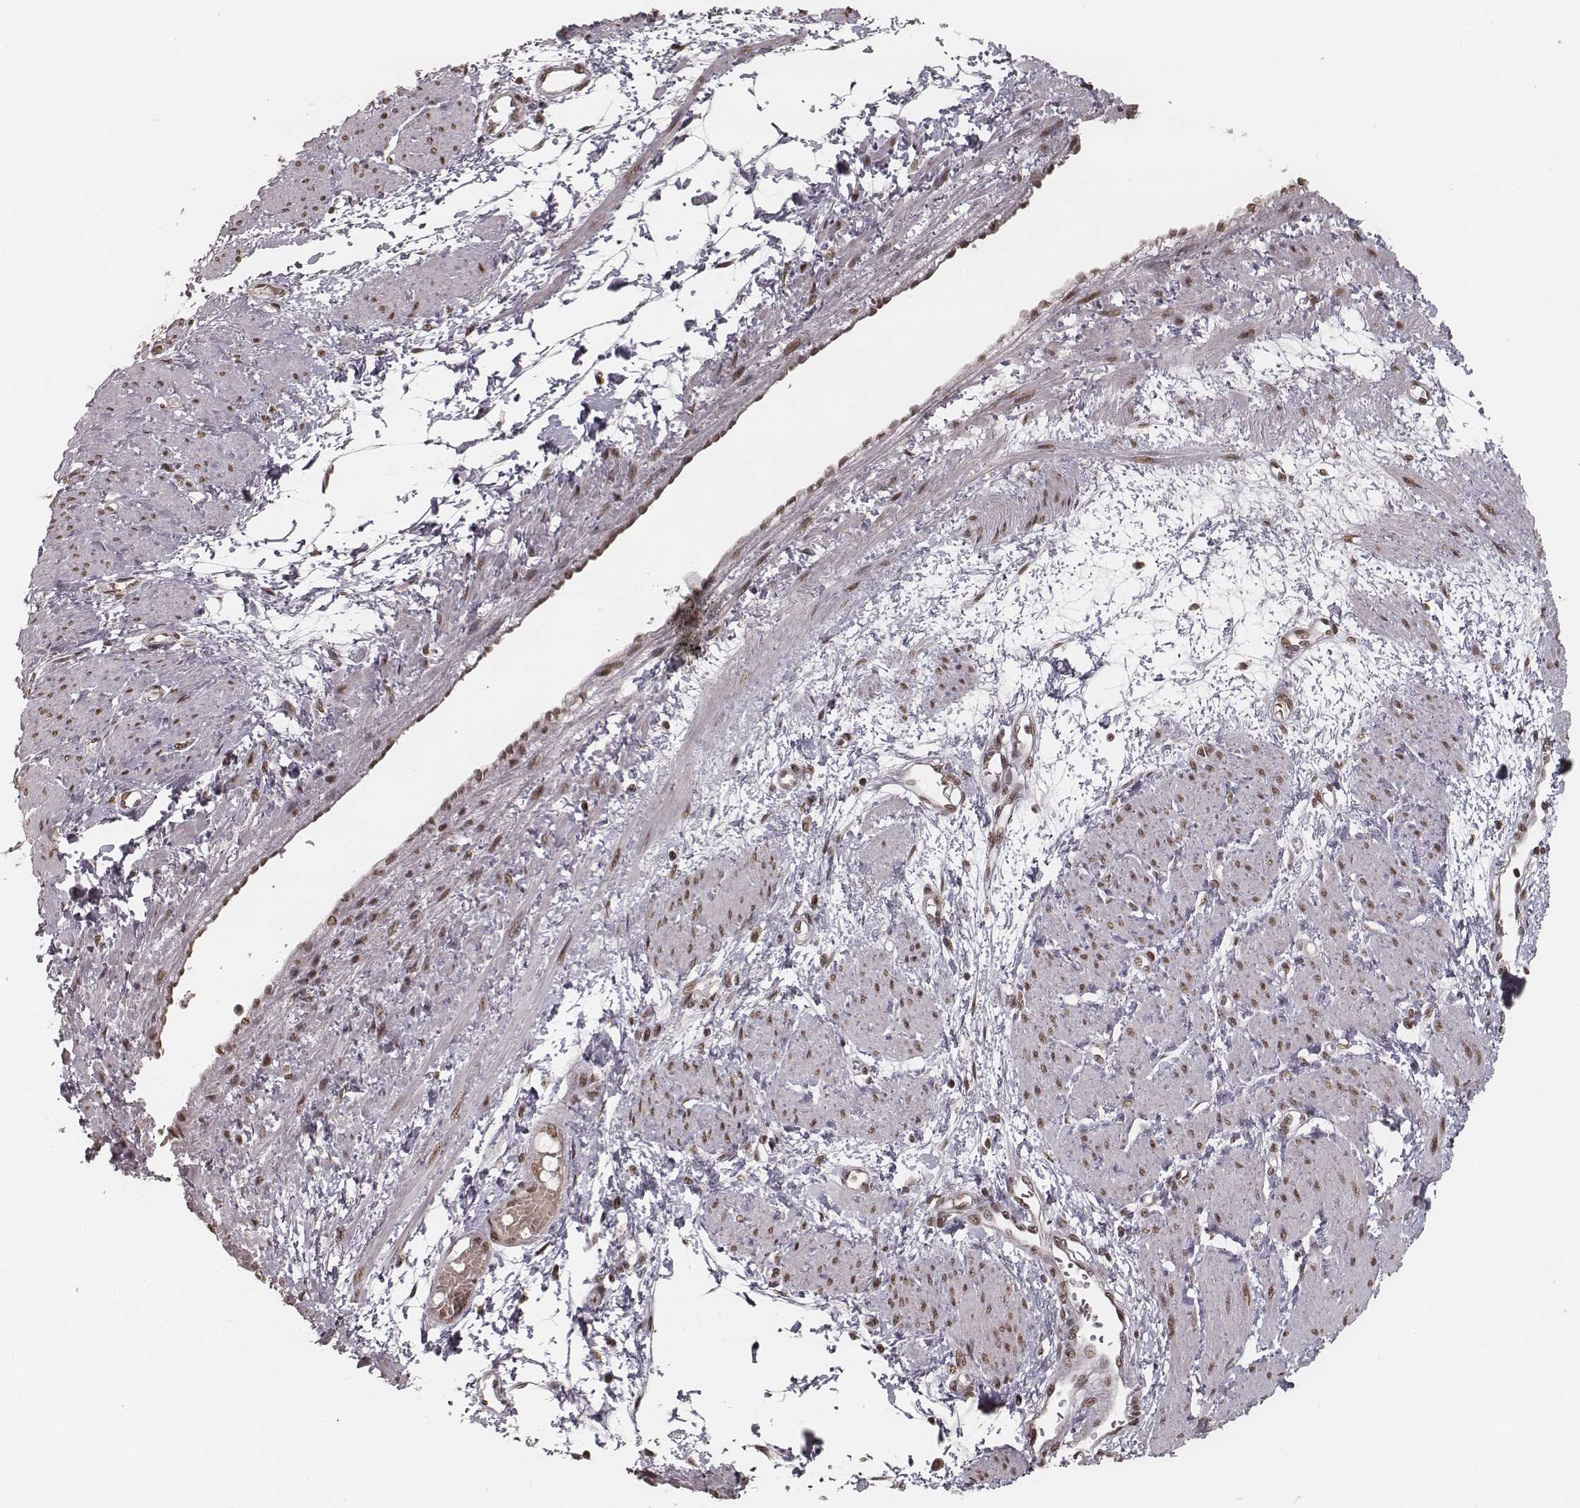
{"staining": {"intensity": "moderate", "quantity": ">75%", "location": "nuclear"}, "tissue": "smooth muscle", "cell_type": "Smooth muscle cells", "image_type": "normal", "snomed": [{"axis": "morphology", "description": "Normal tissue, NOS"}, {"axis": "topography", "description": "Smooth muscle"}, {"axis": "topography", "description": "Uterus"}], "caption": "The histopathology image demonstrates immunohistochemical staining of unremarkable smooth muscle. There is moderate nuclear expression is present in about >75% of smooth muscle cells. Immunohistochemistry stains the protein of interest in brown and the nuclei are stained blue.", "gene": "HMGA2", "patient": {"sex": "female", "age": 39}}